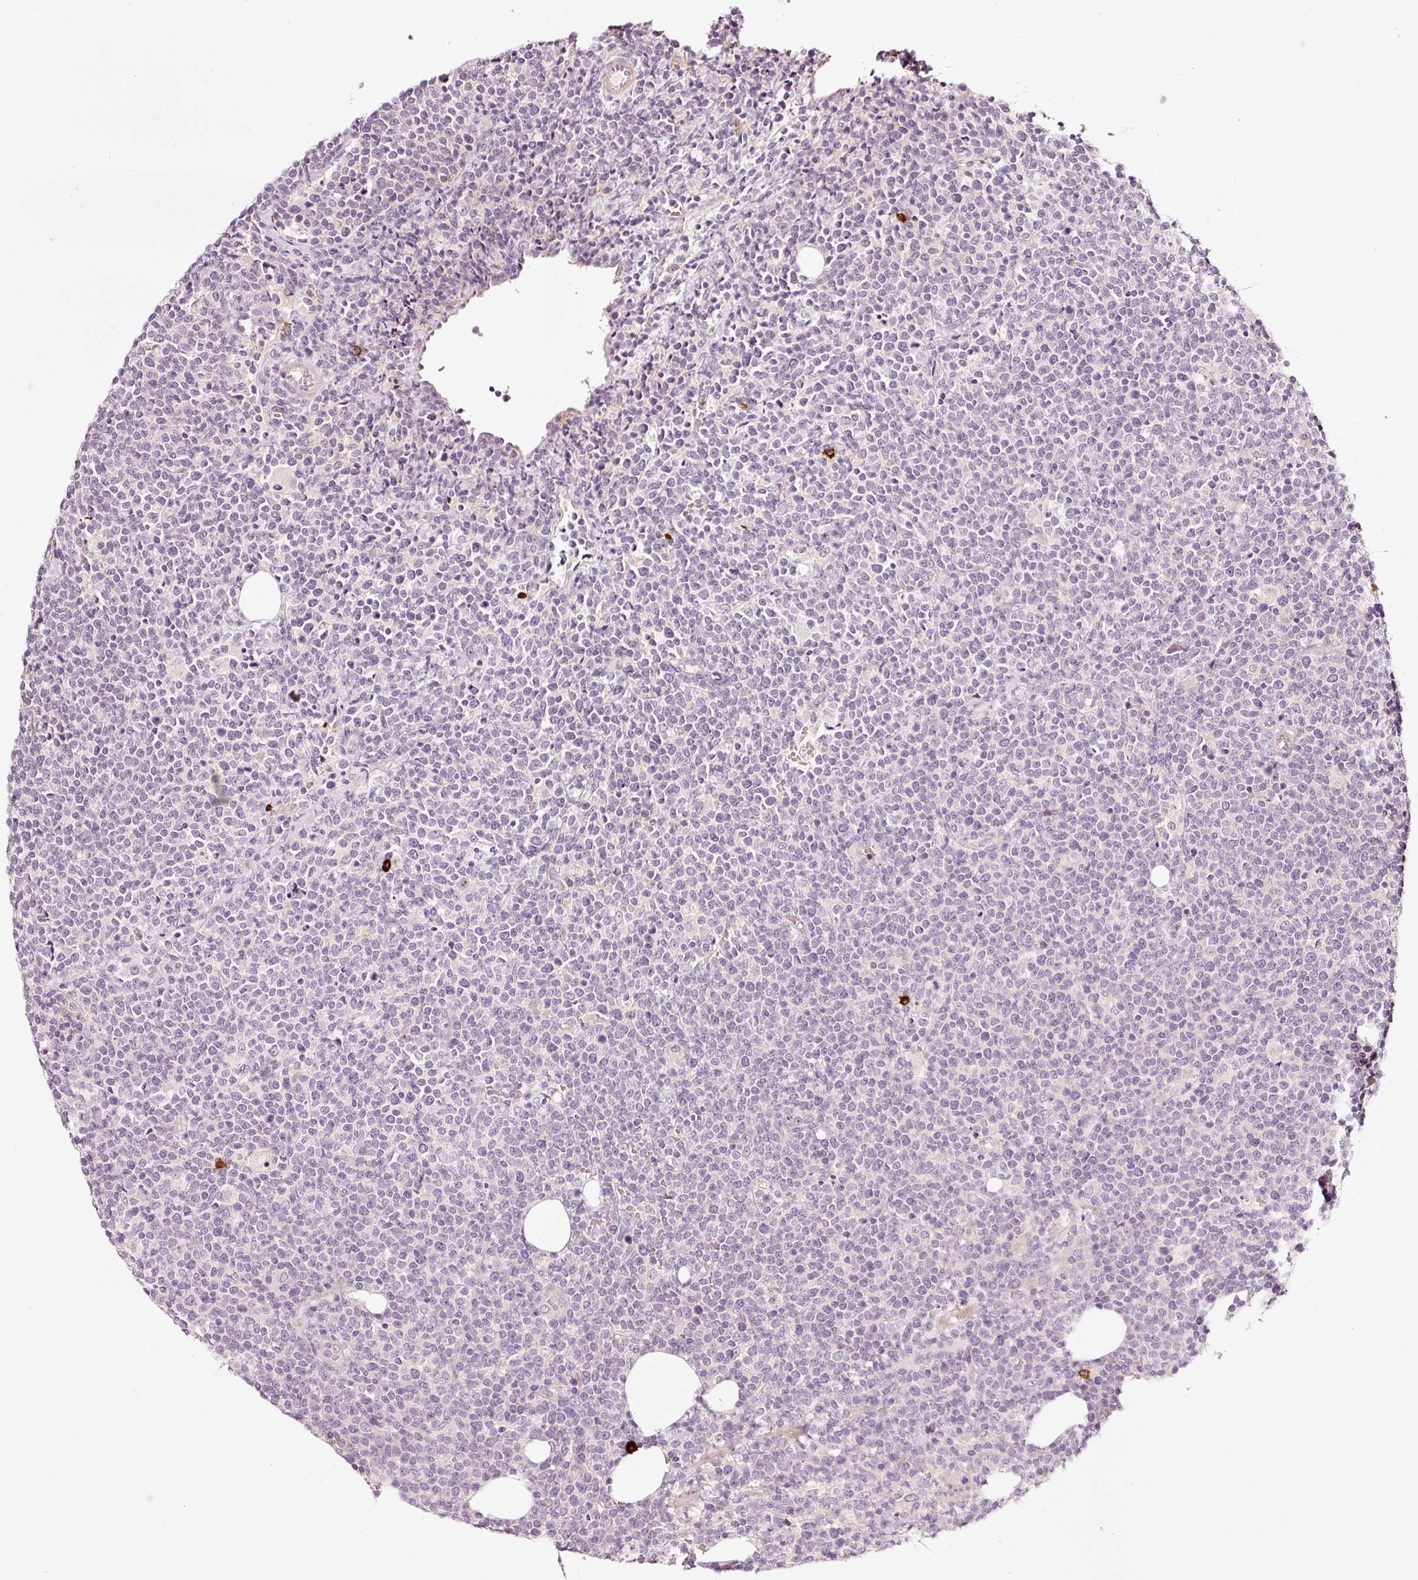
{"staining": {"intensity": "negative", "quantity": "none", "location": "none"}, "tissue": "lymphoma", "cell_type": "Tumor cells", "image_type": "cancer", "snomed": [{"axis": "morphology", "description": "Malignant lymphoma, non-Hodgkin's type, High grade"}, {"axis": "topography", "description": "Lymph node"}], "caption": "DAB immunohistochemical staining of lymphoma shows no significant positivity in tumor cells.", "gene": "UTP14A", "patient": {"sex": "male", "age": 61}}